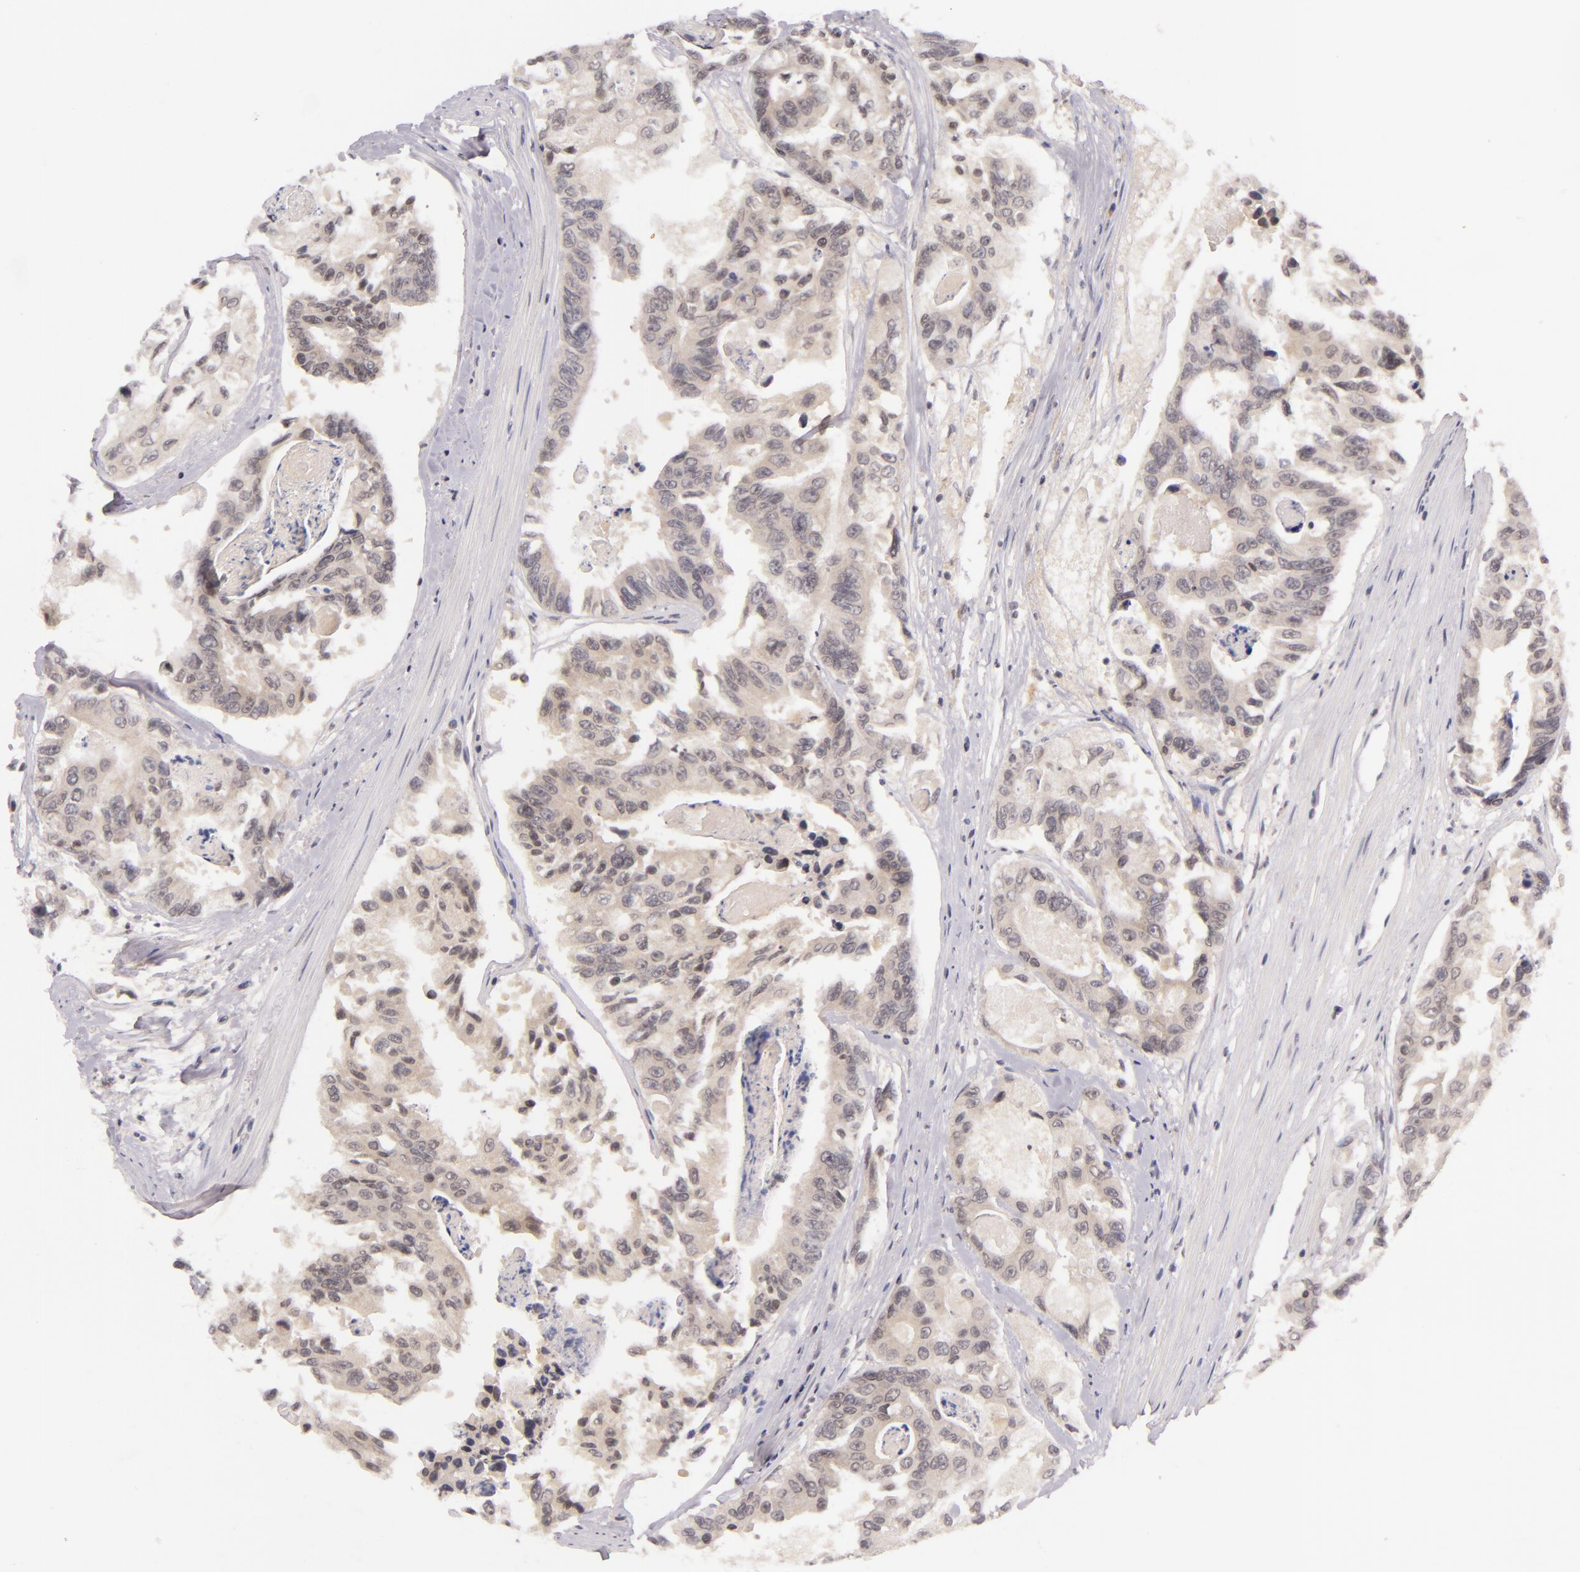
{"staining": {"intensity": "weak", "quantity": "25%-75%", "location": "cytoplasmic/membranous"}, "tissue": "colorectal cancer", "cell_type": "Tumor cells", "image_type": "cancer", "snomed": [{"axis": "morphology", "description": "Adenocarcinoma, NOS"}, {"axis": "topography", "description": "Colon"}], "caption": "Immunohistochemistry (IHC) staining of colorectal cancer (adenocarcinoma), which displays low levels of weak cytoplasmic/membranous staining in about 25%-75% of tumor cells indicating weak cytoplasmic/membranous protein positivity. The staining was performed using DAB (brown) for protein detection and nuclei were counterstained in hematoxylin (blue).", "gene": "CASP8", "patient": {"sex": "female", "age": 86}}